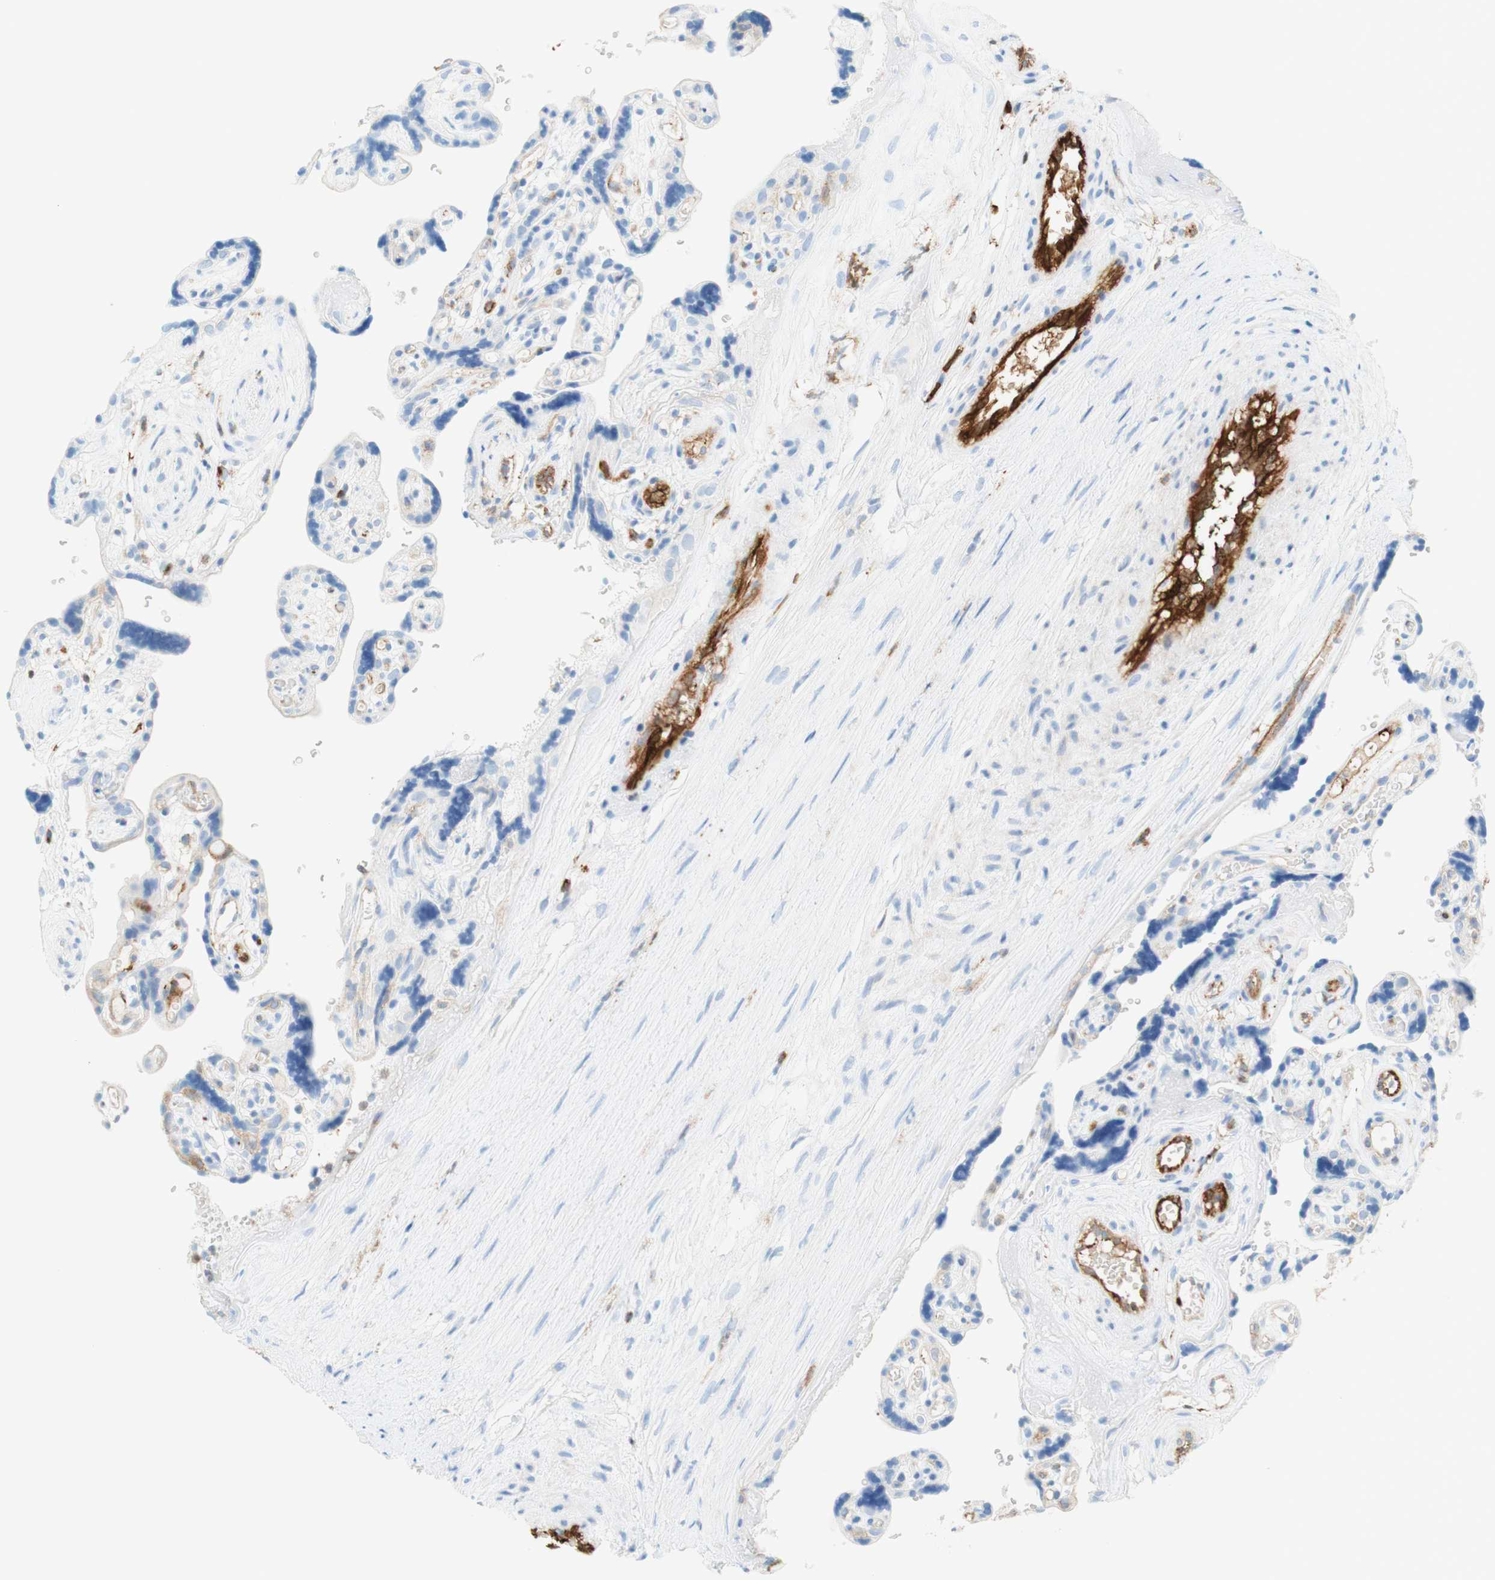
{"staining": {"intensity": "strong", "quantity": "25%-75%", "location": "cytoplasmic/membranous"}, "tissue": "placenta", "cell_type": "Trophoblastic cells", "image_type": "normal", "snomed": [{"axis": "morphology", "description": "Normal tissue, NOS"}, {"axis": "topography", "description": "Placenta"}], "caption": "Strong cytoplasmic/membranous protein expression is seen in about 25%-75% of trophoblastic cells in placenta.", "gene": "STMN1", "patient": {"sex": "female", "age": 30}}